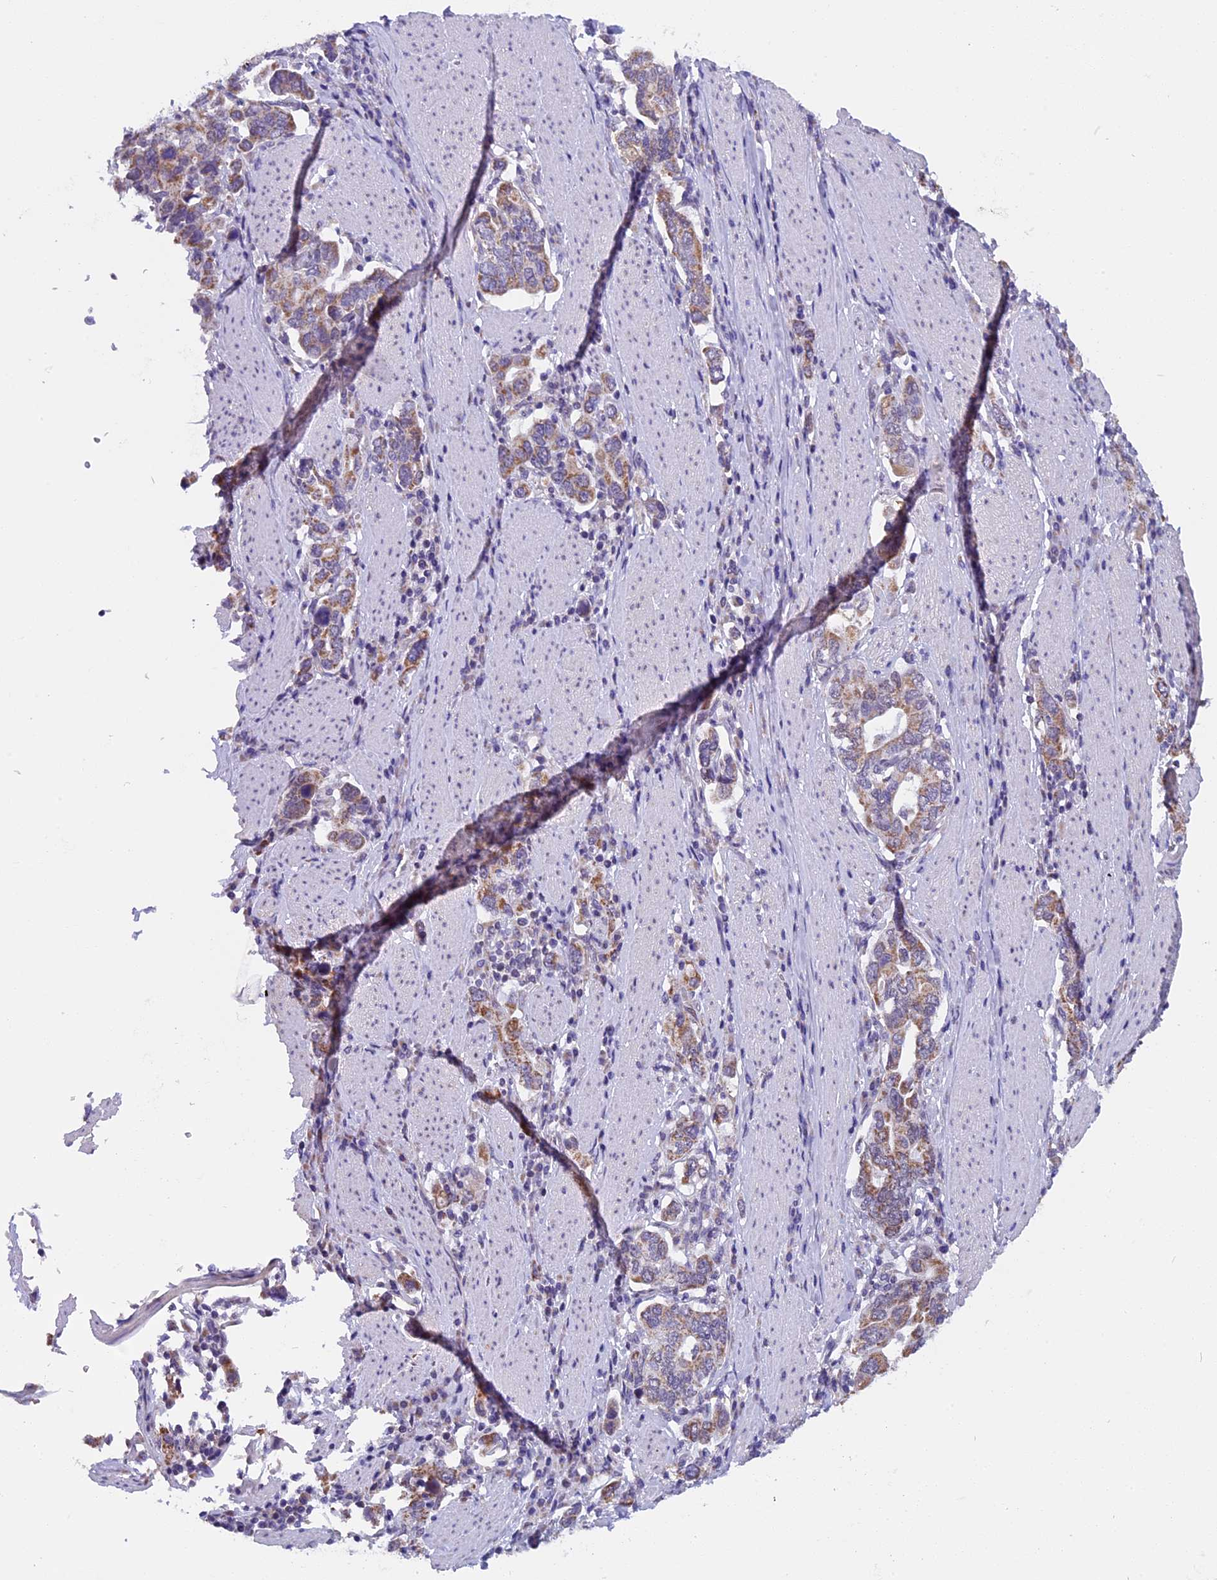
{"staining": {"intensity": "moderate", "quantity": ">75%", "location": "cytoplasmic/membranous"}, "tissue": "stomach cancer", "cell_type": "Tumor cells", "image_type": "cancer", "snomed": [{"axis": "morphology", "description": "Adenocarcinoma, NOS"}, {"axis": "topography", "description": "Stomach, upper"}, {"axis": "topography", "description": "Stomach"}], "caption": "Immunohistochemistry image of neoplastic tissue: human stomach cancer (adenocarcinoma) stained using immunohistochemistry (IHC) displays medium levels of moderate protein expression localized specifically in the cytoplasmic/membranous of tumor cells, appearing as a cytoplasmic/membranous brown color.", "gene": "ZNF317", "patient": {"sex": "male", "age": 62}}